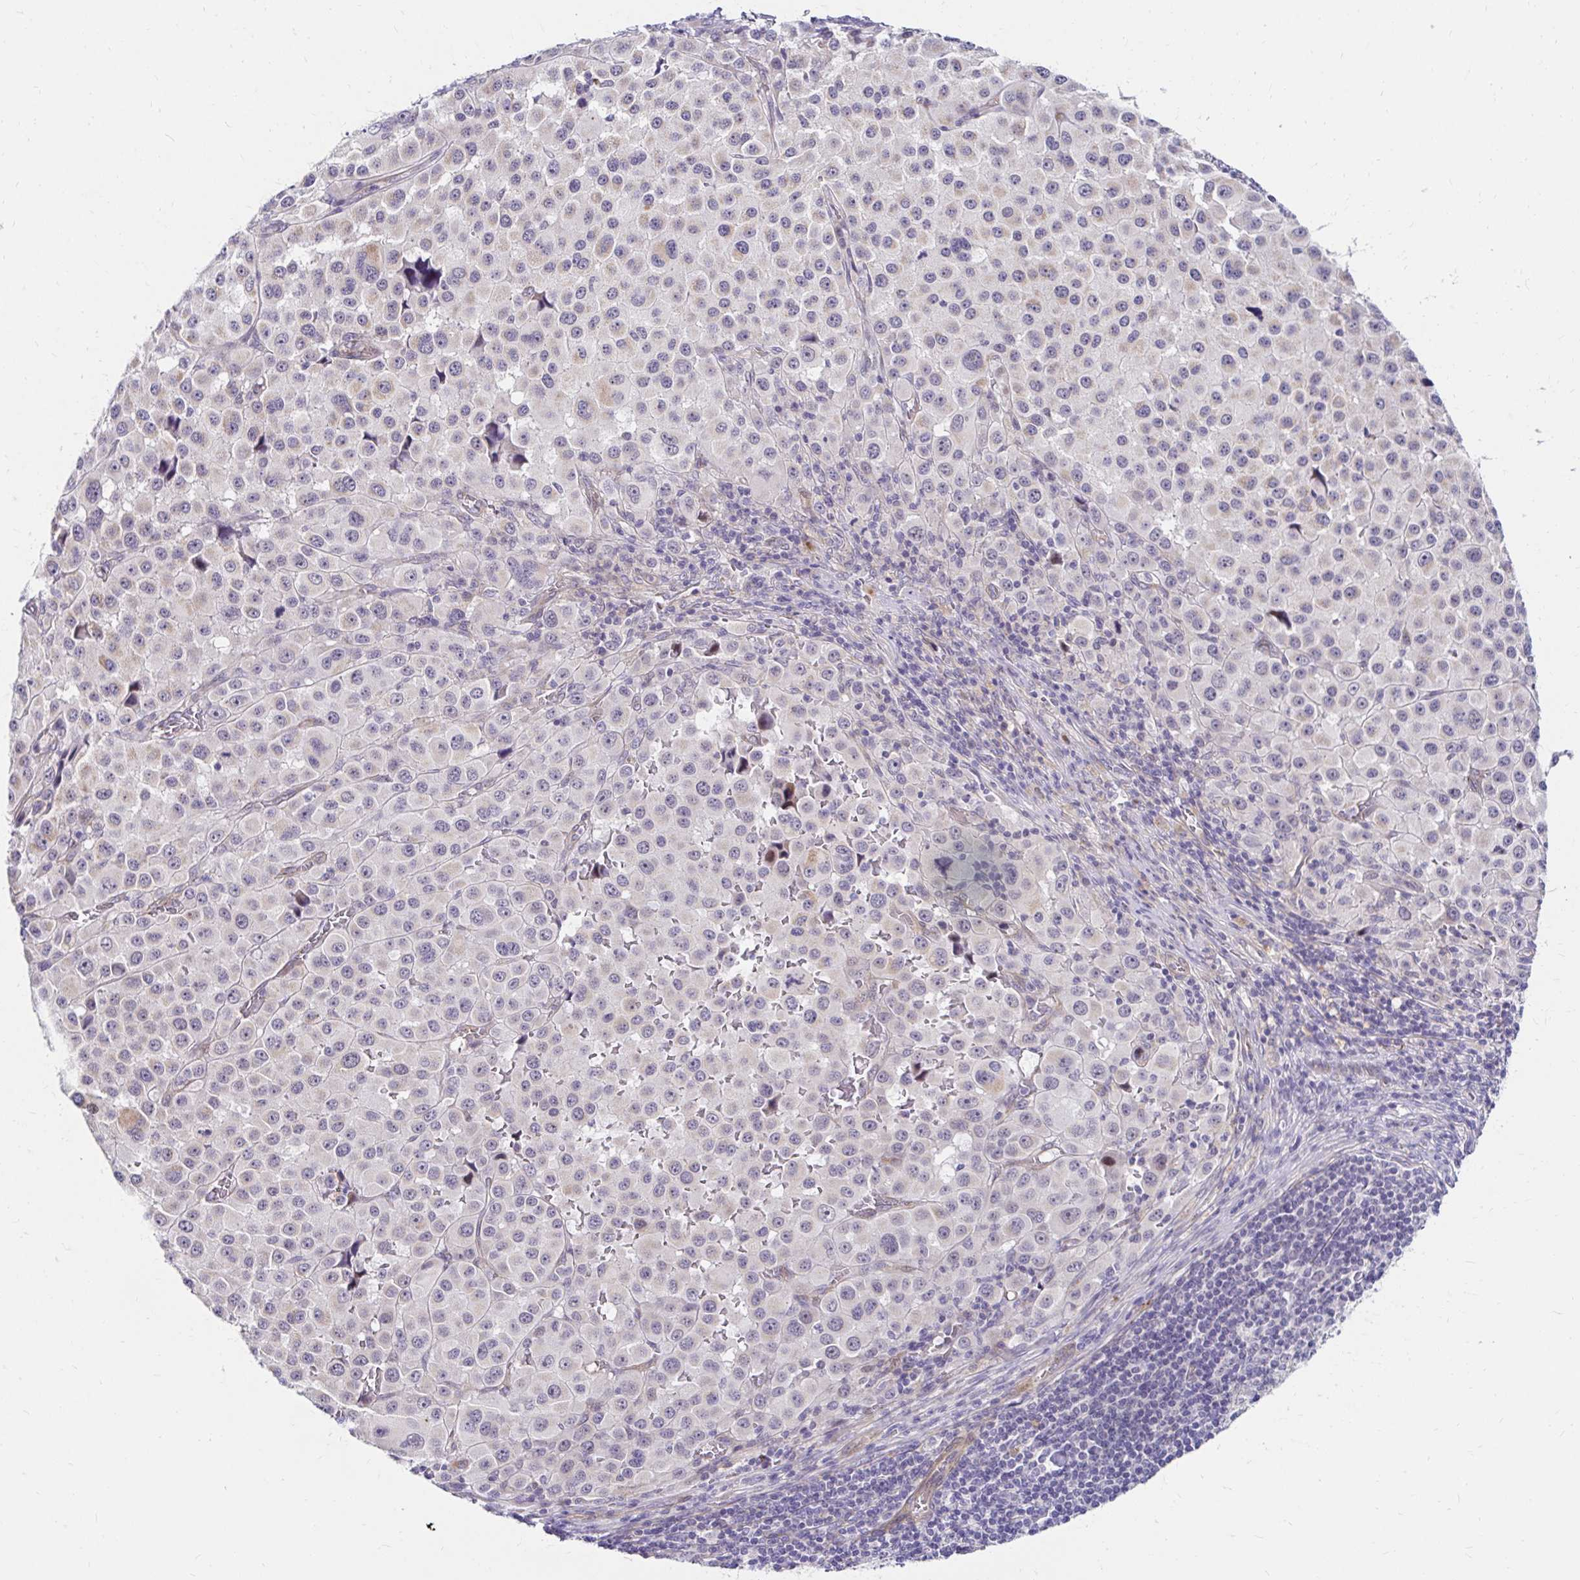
{"staining": {"intensity": "negative", "quantity": "none", "location": "none"}, "tissue": "melanoma", "cell_type": "Tumor cells", "image_type": "cancer", "snomed": [{"axis": "morphology", "description": "Malignant melanoma, Metastatic site"}, {"axis": "topography", "description": "Lymph node"}], "caption": "Image shows no significant protein positivity in tumor cells of malignant melanoma (metastatic site).", "gene": "GUCY1A1", "patient": {"sex": "female", "age": 65}}